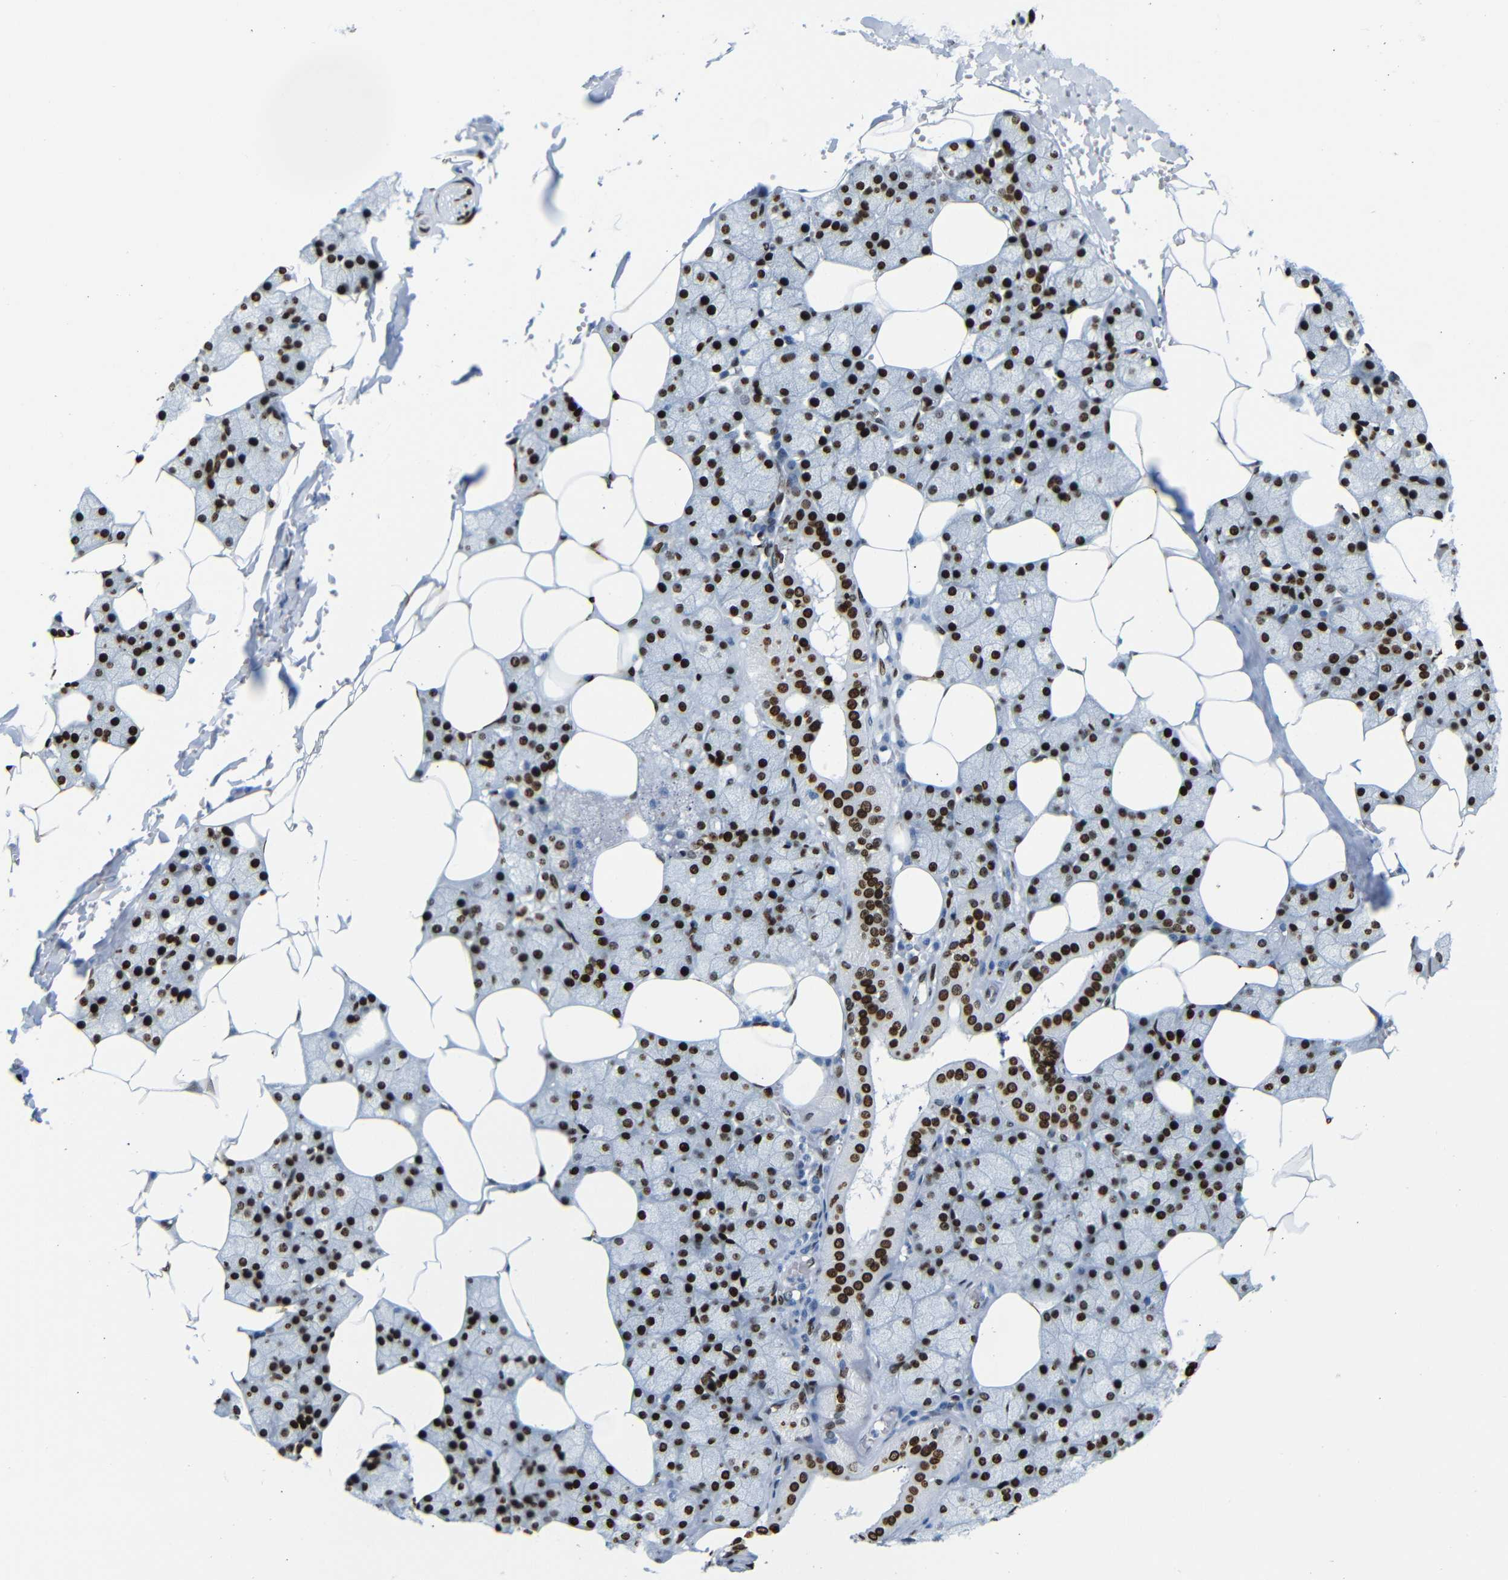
{"staining": {"intensity": "strong", "quantity": ">75%", "location": "nuclear"}, "tissue": "salivary gland", "cell_type": "Glandular cells", "image_type": "normal", "snomed": [{"axis": "morphology", "description": "Normal tissue, NOS"}, {"axis": "topography", "description": "Salivary gland"}], "caption": "Protein staining by immunohistochemistry (IHC) reveals strong nuclear staining in about >75% of glandular cells in normal salivary gland. (Brightfield microscopy of DAB IHC at high magnification).", "gene": "NPIPB15", "patient": {"sex": "male", "age": 62}}